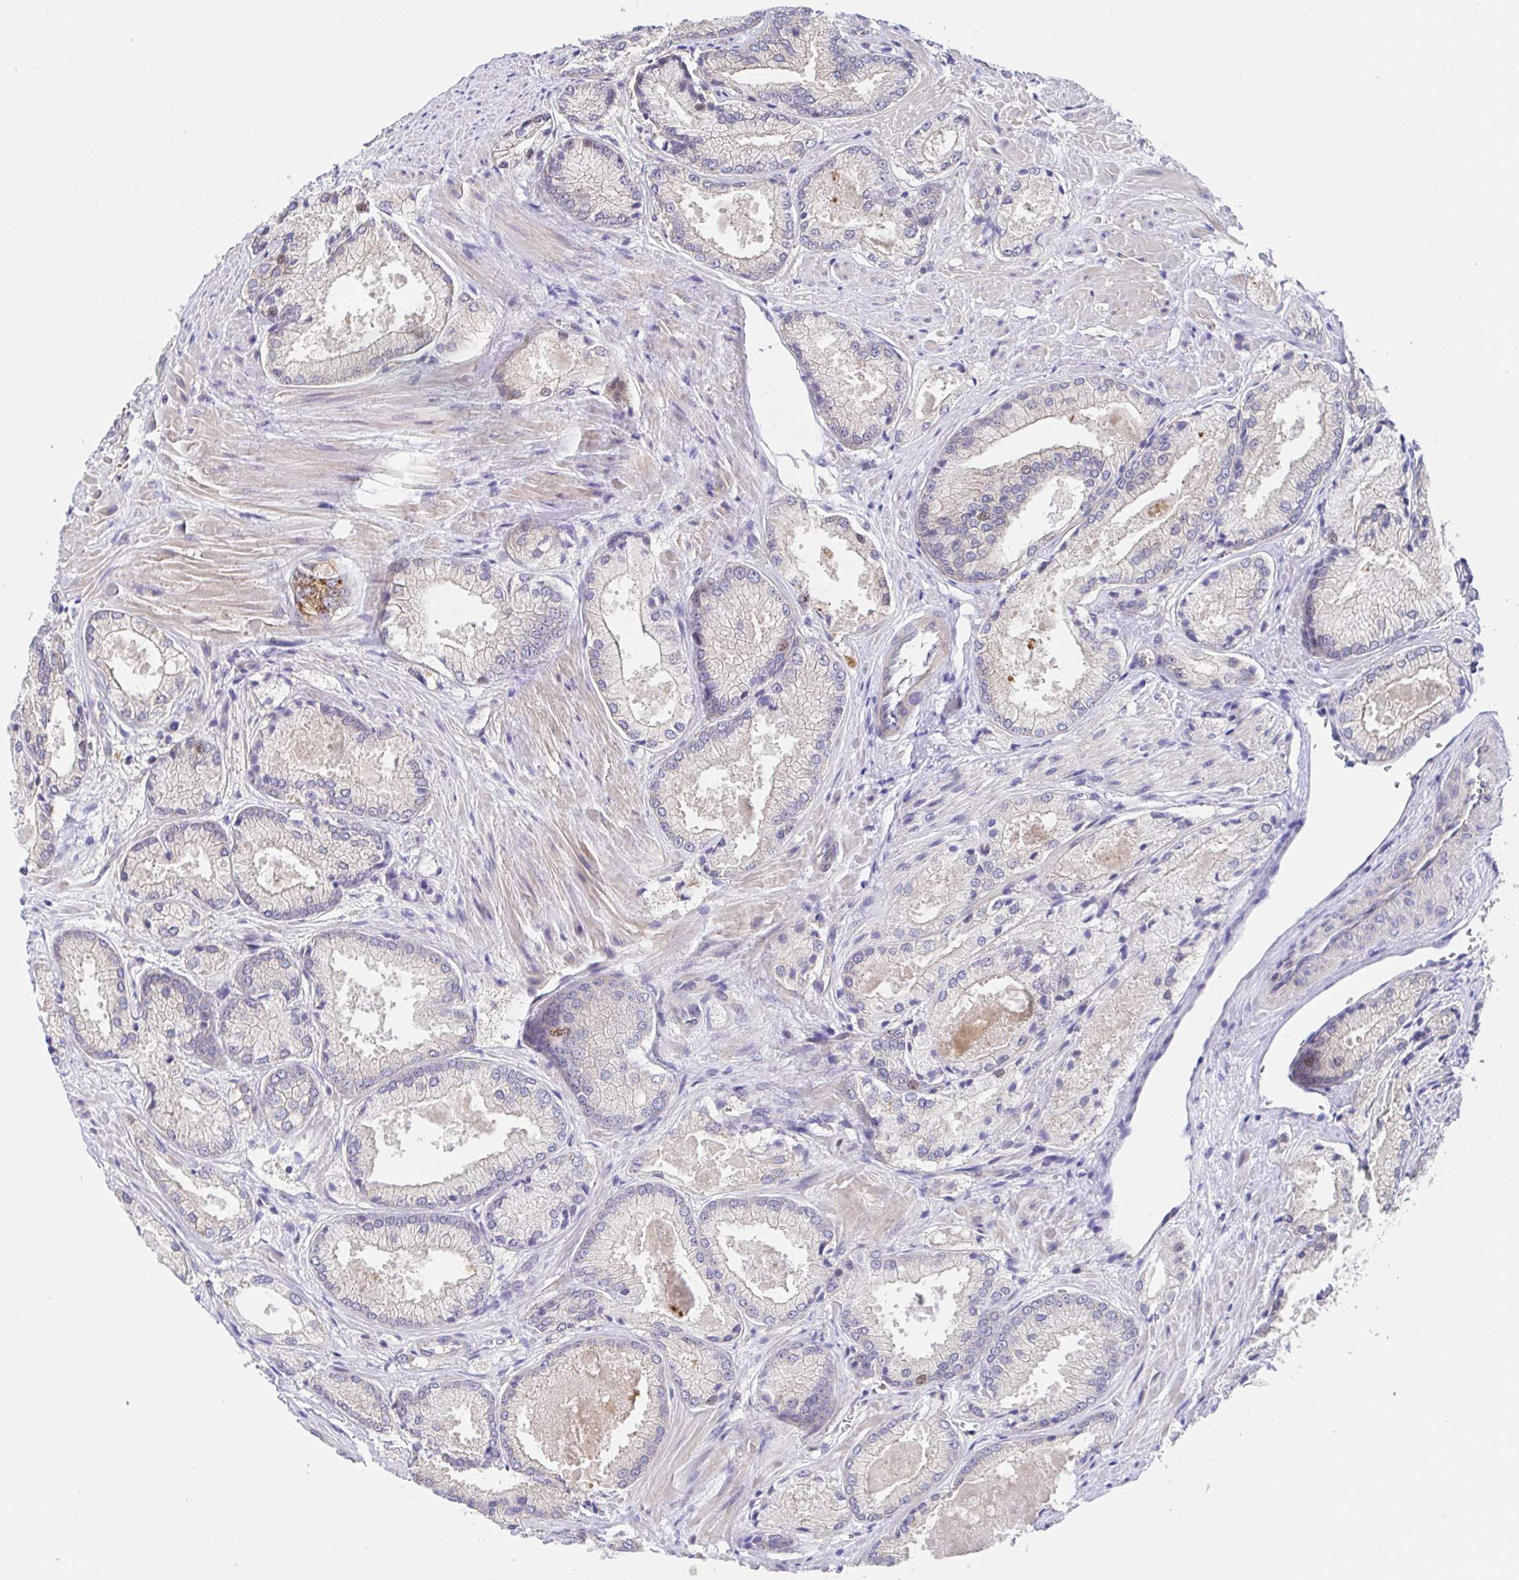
{"staining": {"intensity": "moderate", "quantity": "<25%", "location": "cytoplasmic/membranous"}, "tissue": "prostate cancer", "cell_type": "Tumor cells", "image_type": "cancer", "snomed": [{"axis": "morphology", "description": "Adenocarcinoma, High grade"}, {"axis": "topography", "description": "Prostate"}], "caption": "Prostate high-grade adenocarcinoma stained with a brown dye demonstrates moderate cytoplasmic/membranous positive staining in approximately <25% of tumor cells.", "gene": "TIMELESS", "patient": {"sex": "male", "age": 68}}